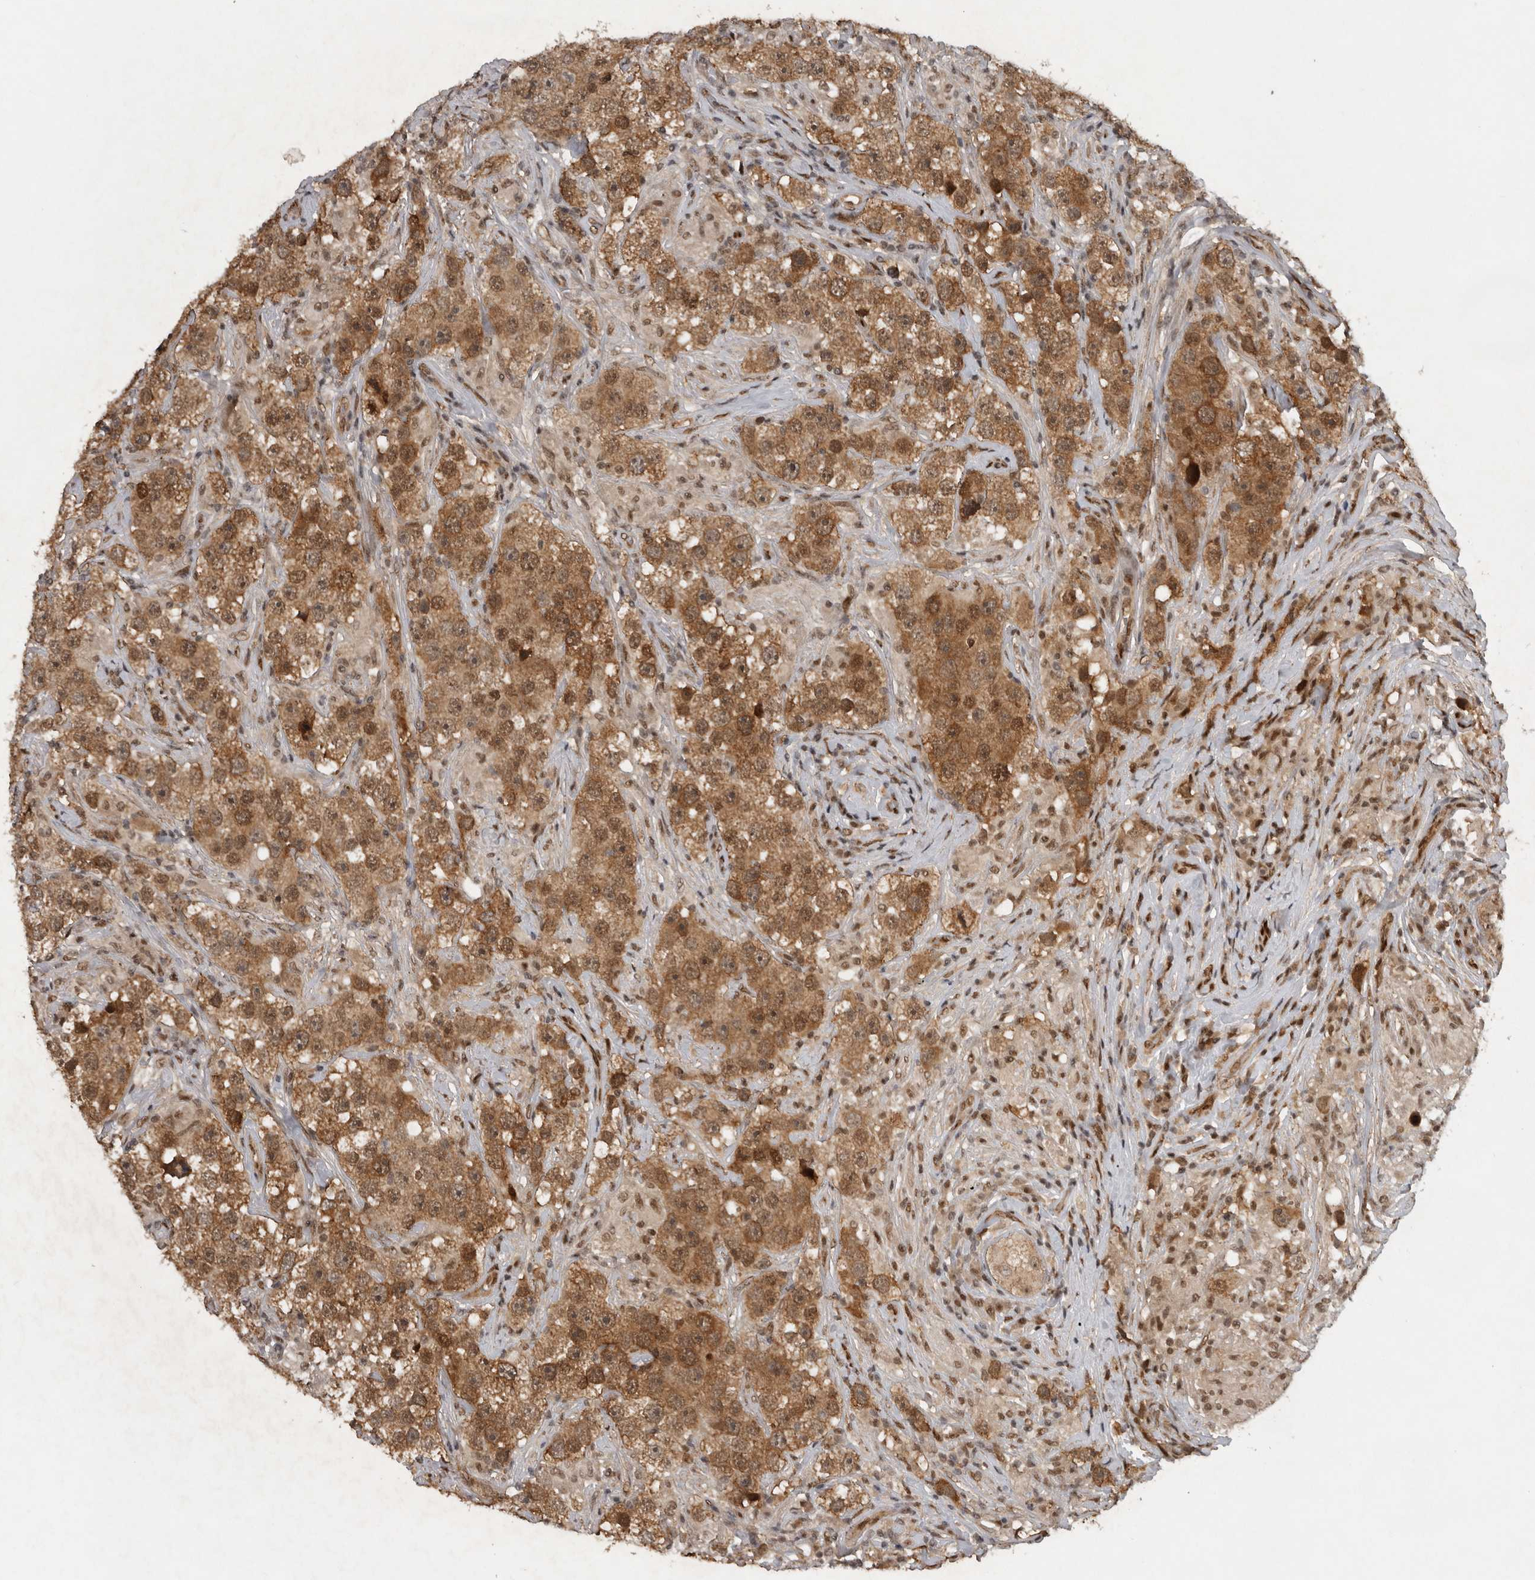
{"staining": {"intensity": "moderate", "quantity": ">75%", "location": "cytoplasmic/membranous,nuclear"}, "tissue": "testis cancer", "cell_type": "Tumor cells", "image_type": "cancer", "snomed": [{"axis": "morphology", "description": "Seminoma, NOS"}, {"axis": "topography", "description": "Testis"}], "caption": "Immunohistochemical staining of human testis cancer demonstrates medium levels of moderate cytoplasmic/membranous and nuclear staining in approximately >75% of tumor cells.", "gene": "CDC27", "patient": {"sex": "male", "age": 49}}